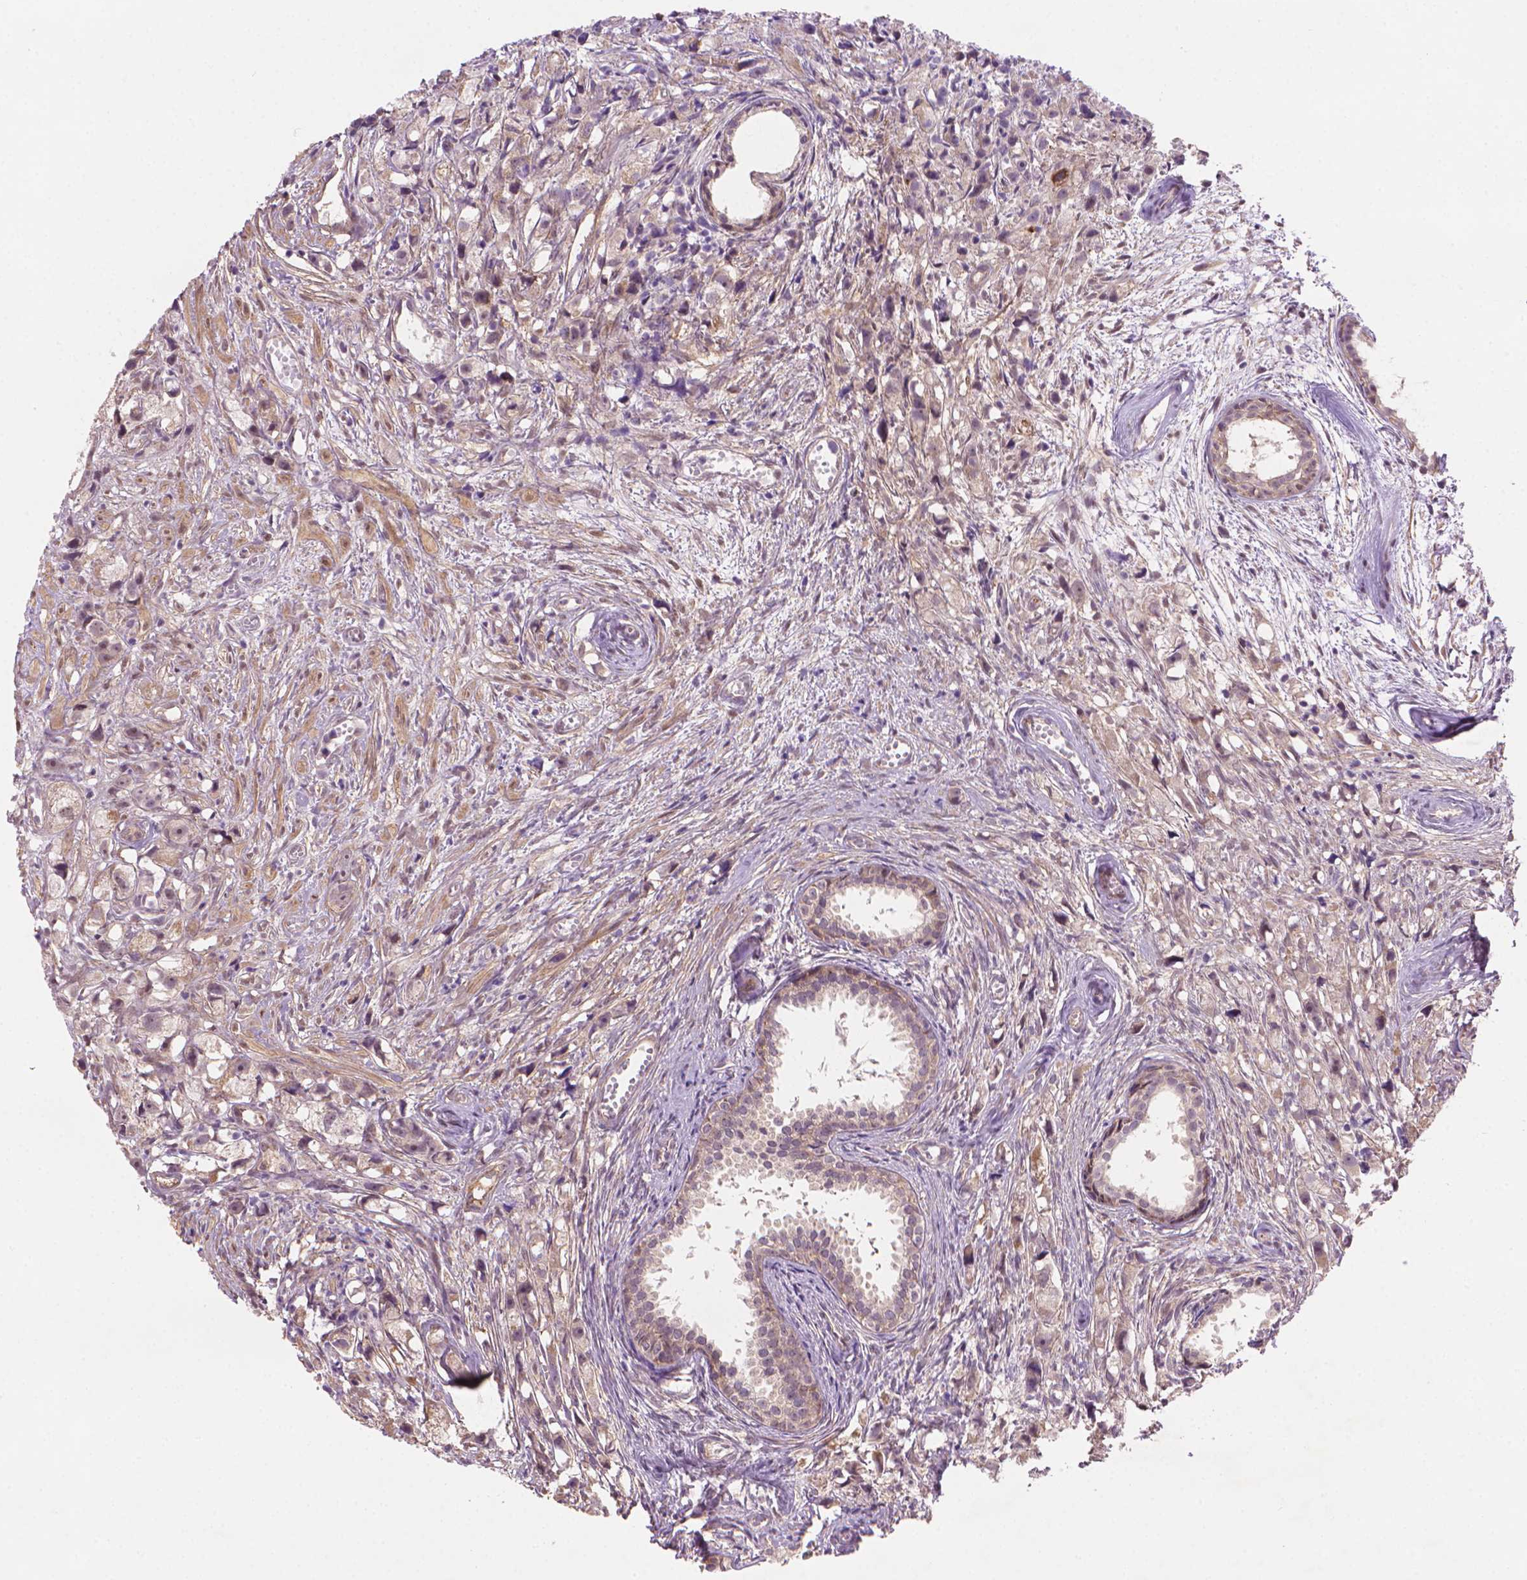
{"staining": {"intensity": "weak", "quantity": "<25%", "location": "cytoplasmic/membranous"}, "tissue": "prostate cancer", "cell_type": "Tumor cells", "image_type": "cancer", "snomed": [{"axis": "morphology", "description": "Adenocarcinoma, High grade"}, {"axis": "topography", "description": "Prostate"}], "caption": "Immunohistochemical staining of prostate cancer (high-grade adenocarcinoma) shows no significant expression in tumor cells.", "gene": "AMMECR1", "patient": {"sex": "male", "age": 75}}